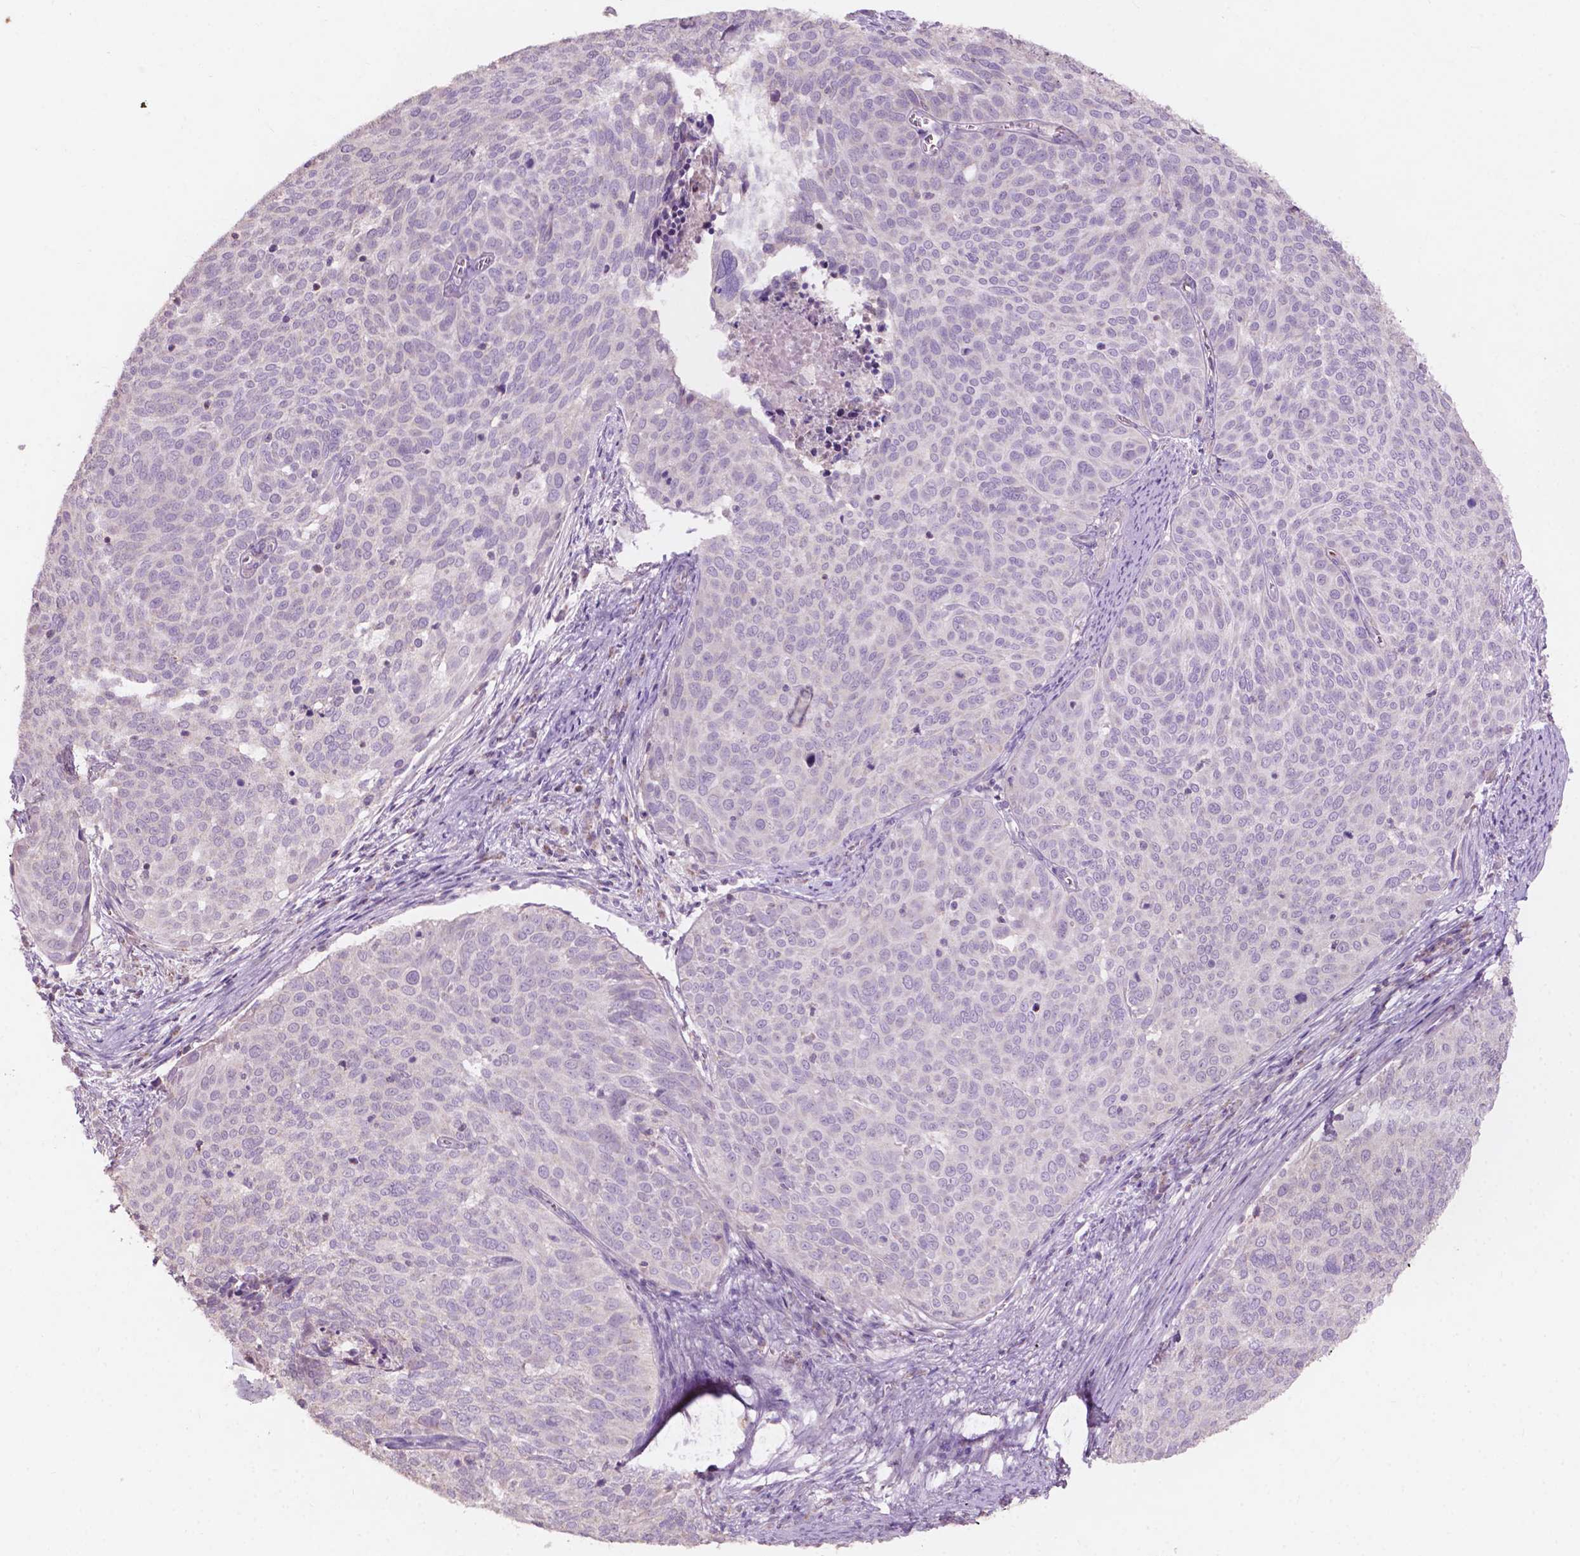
{"staining": {"intensity": "negative", "quantity": "none", "location": "none"}, "tissue": "cervical cancer", "cell_type": "Tumor cells", "image_type": "cancer", "snomed": [{"axis": "morphology", "description": "Squamous cell carcinoma, NOS"}, {"axis": "topography", "description": "Cervix"}], "caption": "The histopathology image exhibits no significant expression in tumor cells of cervical cancer (squamous cell carcinoma). Nuclei are stained in blue.", "gene": "NDUFS1", "patient": {"sex": "female", "age": 39}}